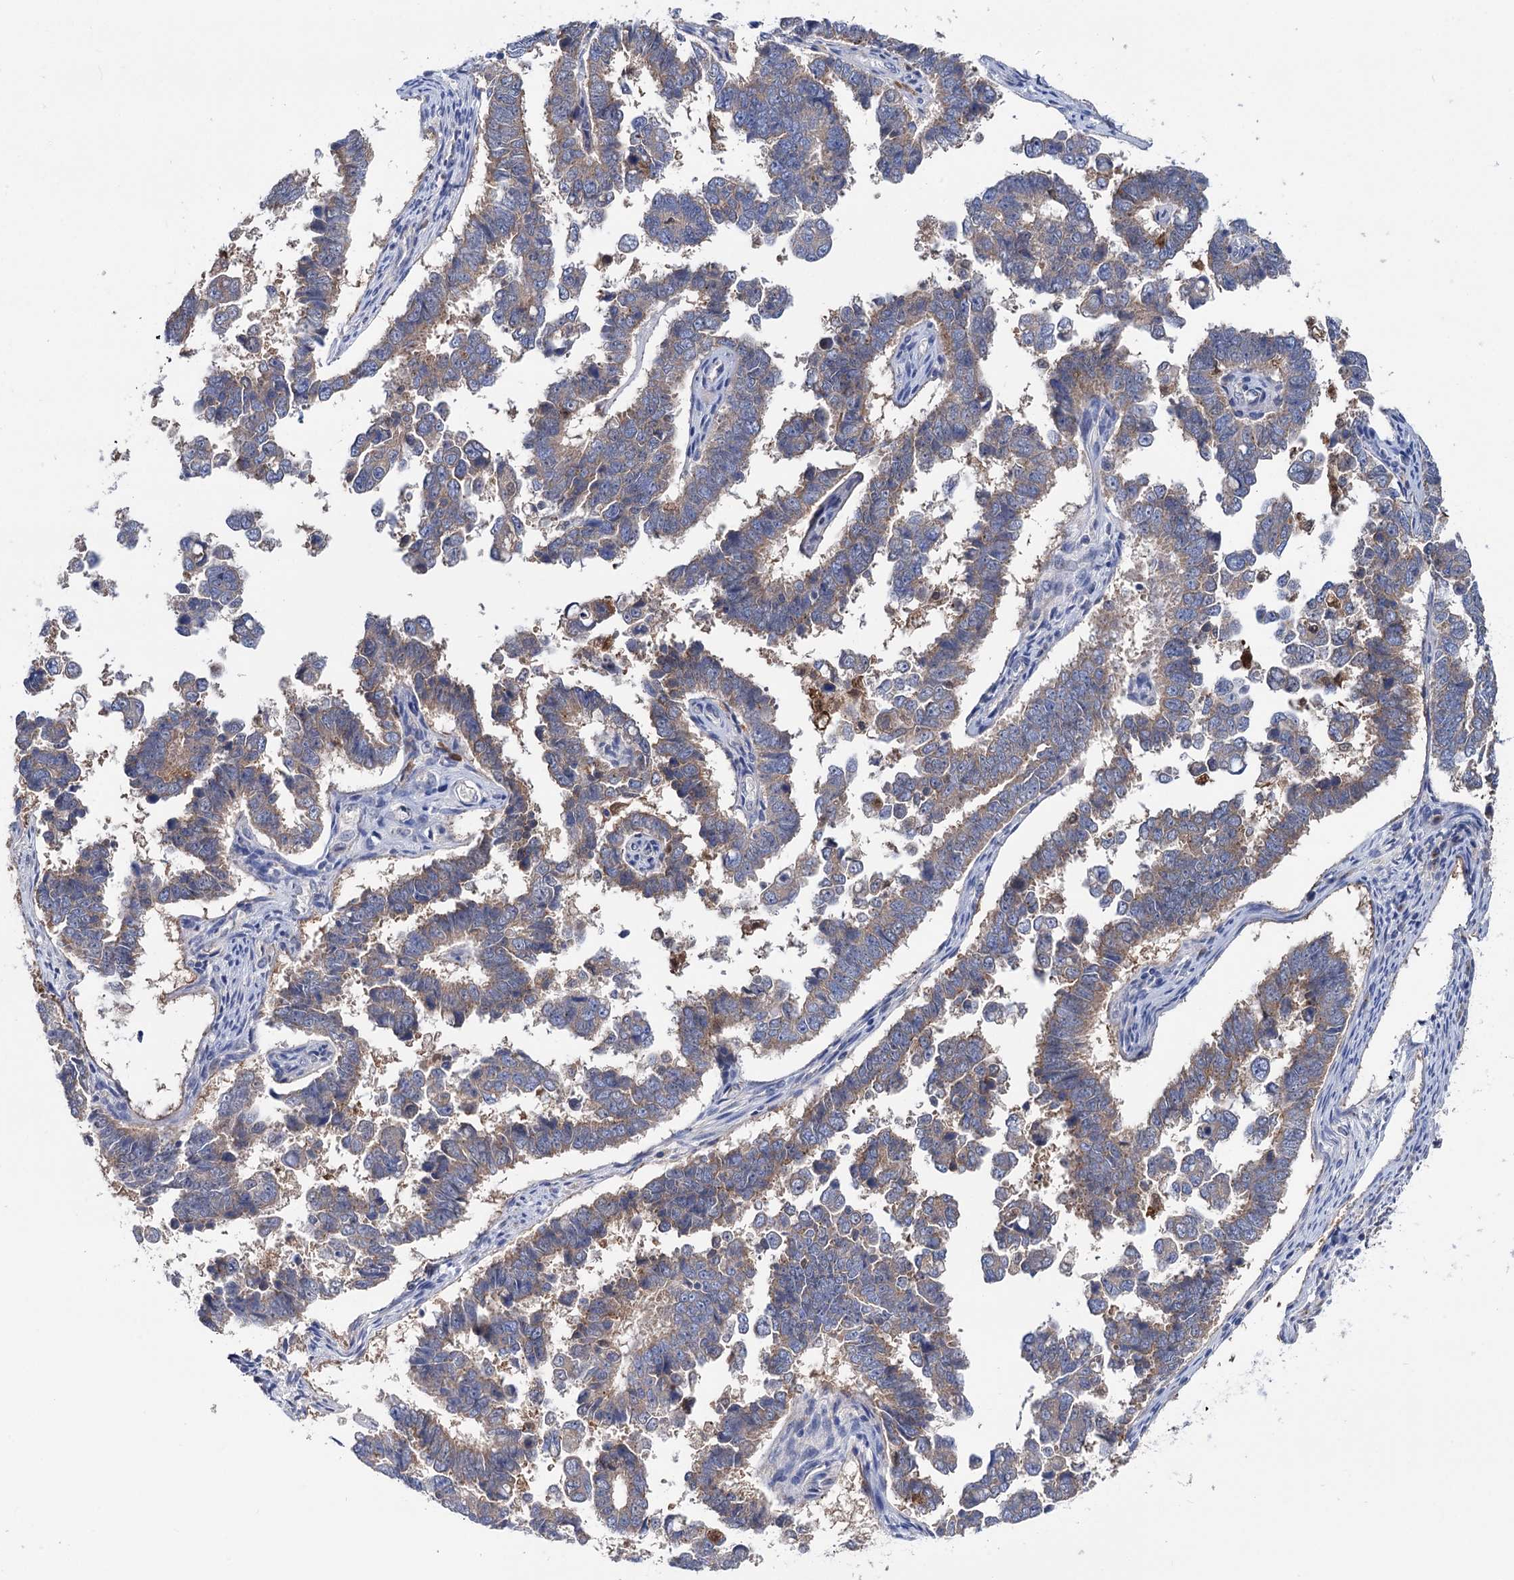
{"staining": {"intensity": "weak", "quantity": ">75%", "location": "cytoplasmic/membranous"}, "tissue": "endometrial cancer", "cell_type": "Tumor cells", "image_type": "cancer", "snomed": [{"axis": "morphology", "description": "Adenocarcinoma, NOS"}, {"axis": "topography", "description": "Endometrium"}], "caption": "A photomicrograph showing weak cytoplasmic/membranous staining in approximately >75% of tumor cells in endometrial adenocarcinoma, as visualized by brown immunohistochemical staining.", "gene": "ZNRD2", "patient": {"sex": "female", "age": 75}}